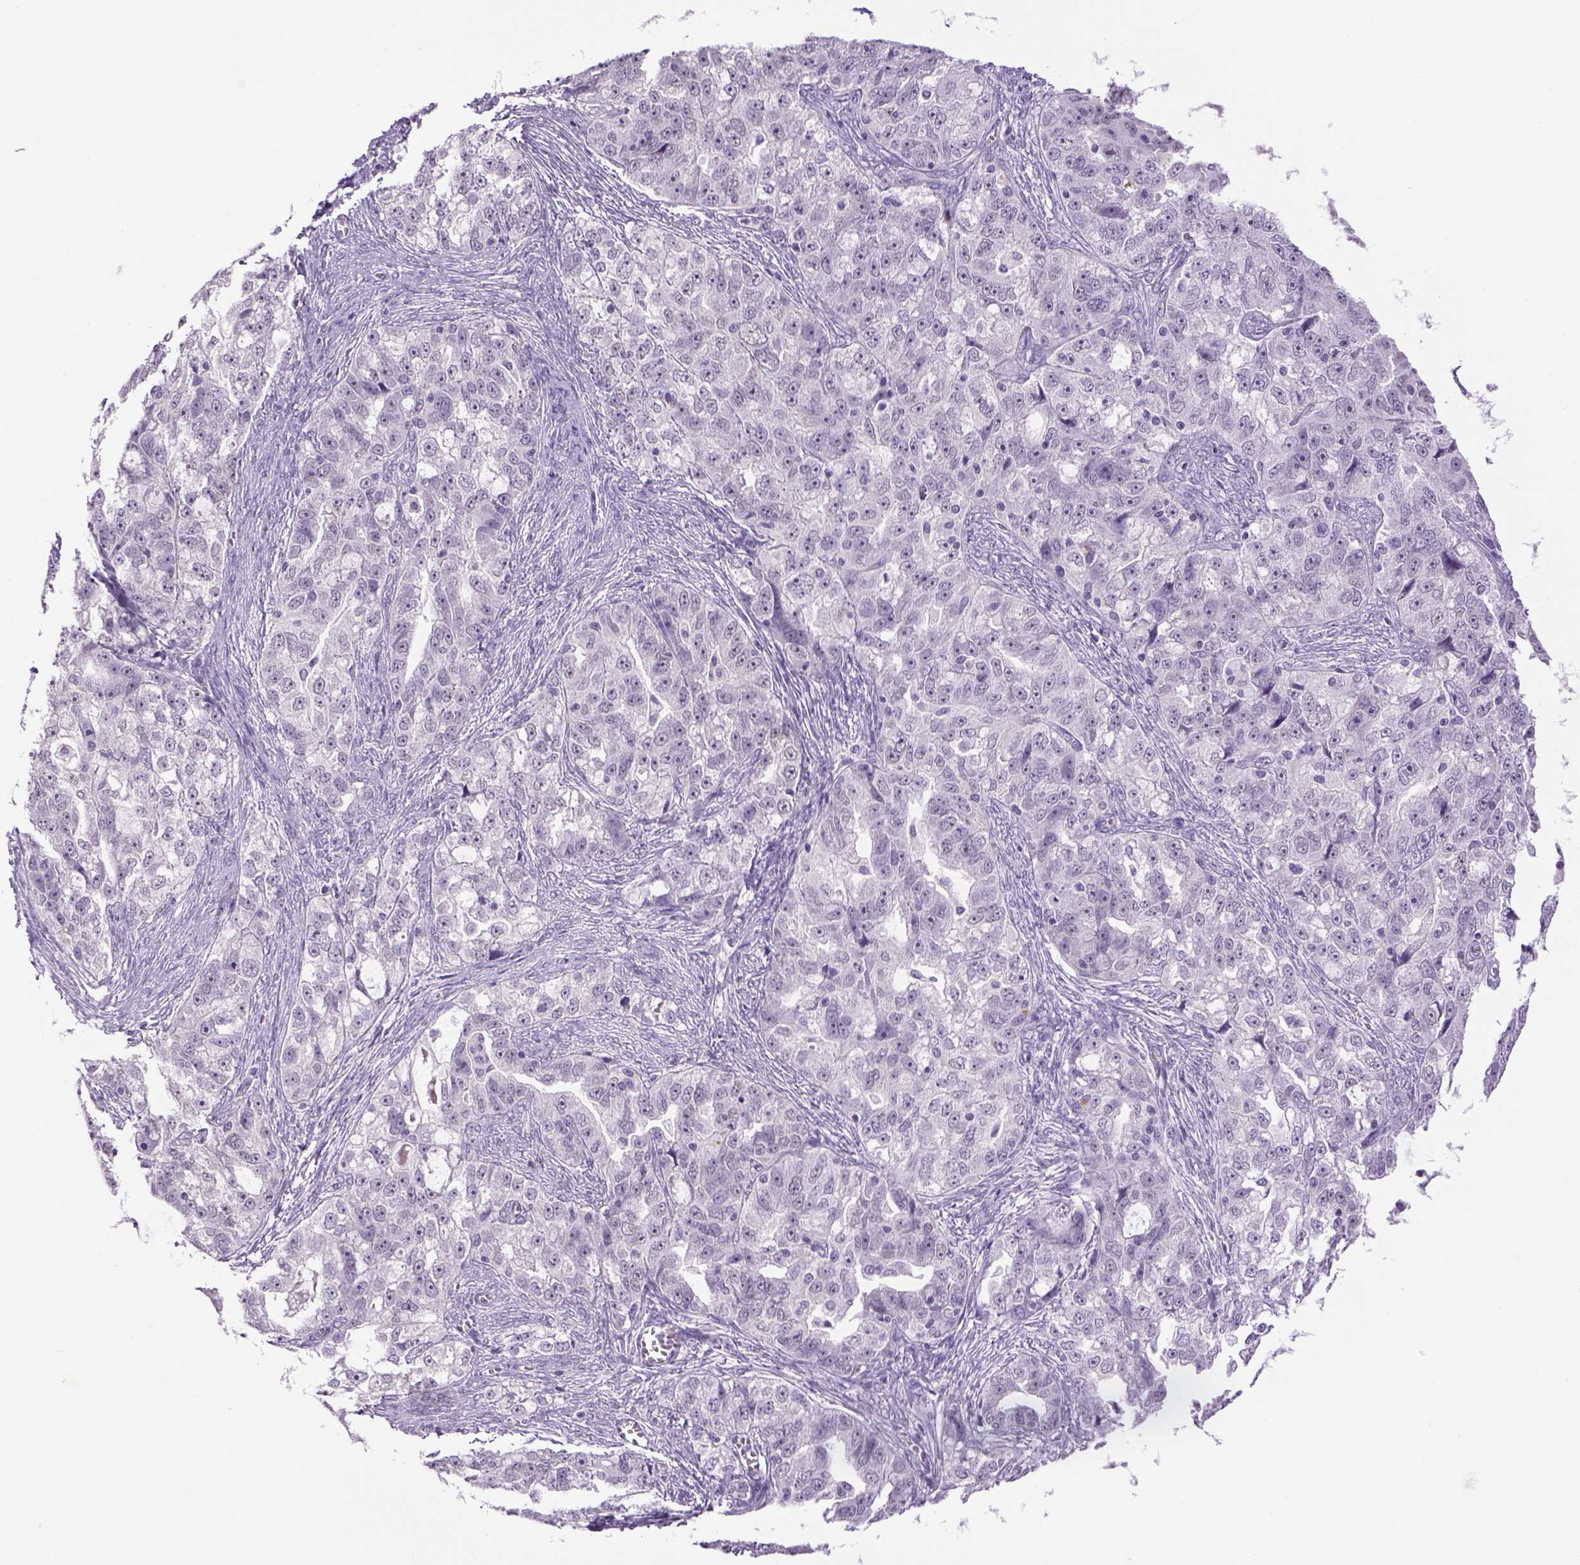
{"staining": {"intensity": "negative", "quantity": "none", "location": "none"}, "tissue": "ovarian cancer", "cell_type": "Tumor cells", "image_type": "cancer", "snomed": [{"axis": "morphology", "description": "Cystadenocarcinoma, serous, NOS"}, {"axis": "topography", "description": "Ovary"}], "caption": "Serous cystadenocarcinoma (ovarian) stained for a protein using immunohistochemistry (IHC) exhibits no staining tumor cells.", "gene": "DBH", "patient": {"sex": "female", "age": 51}}